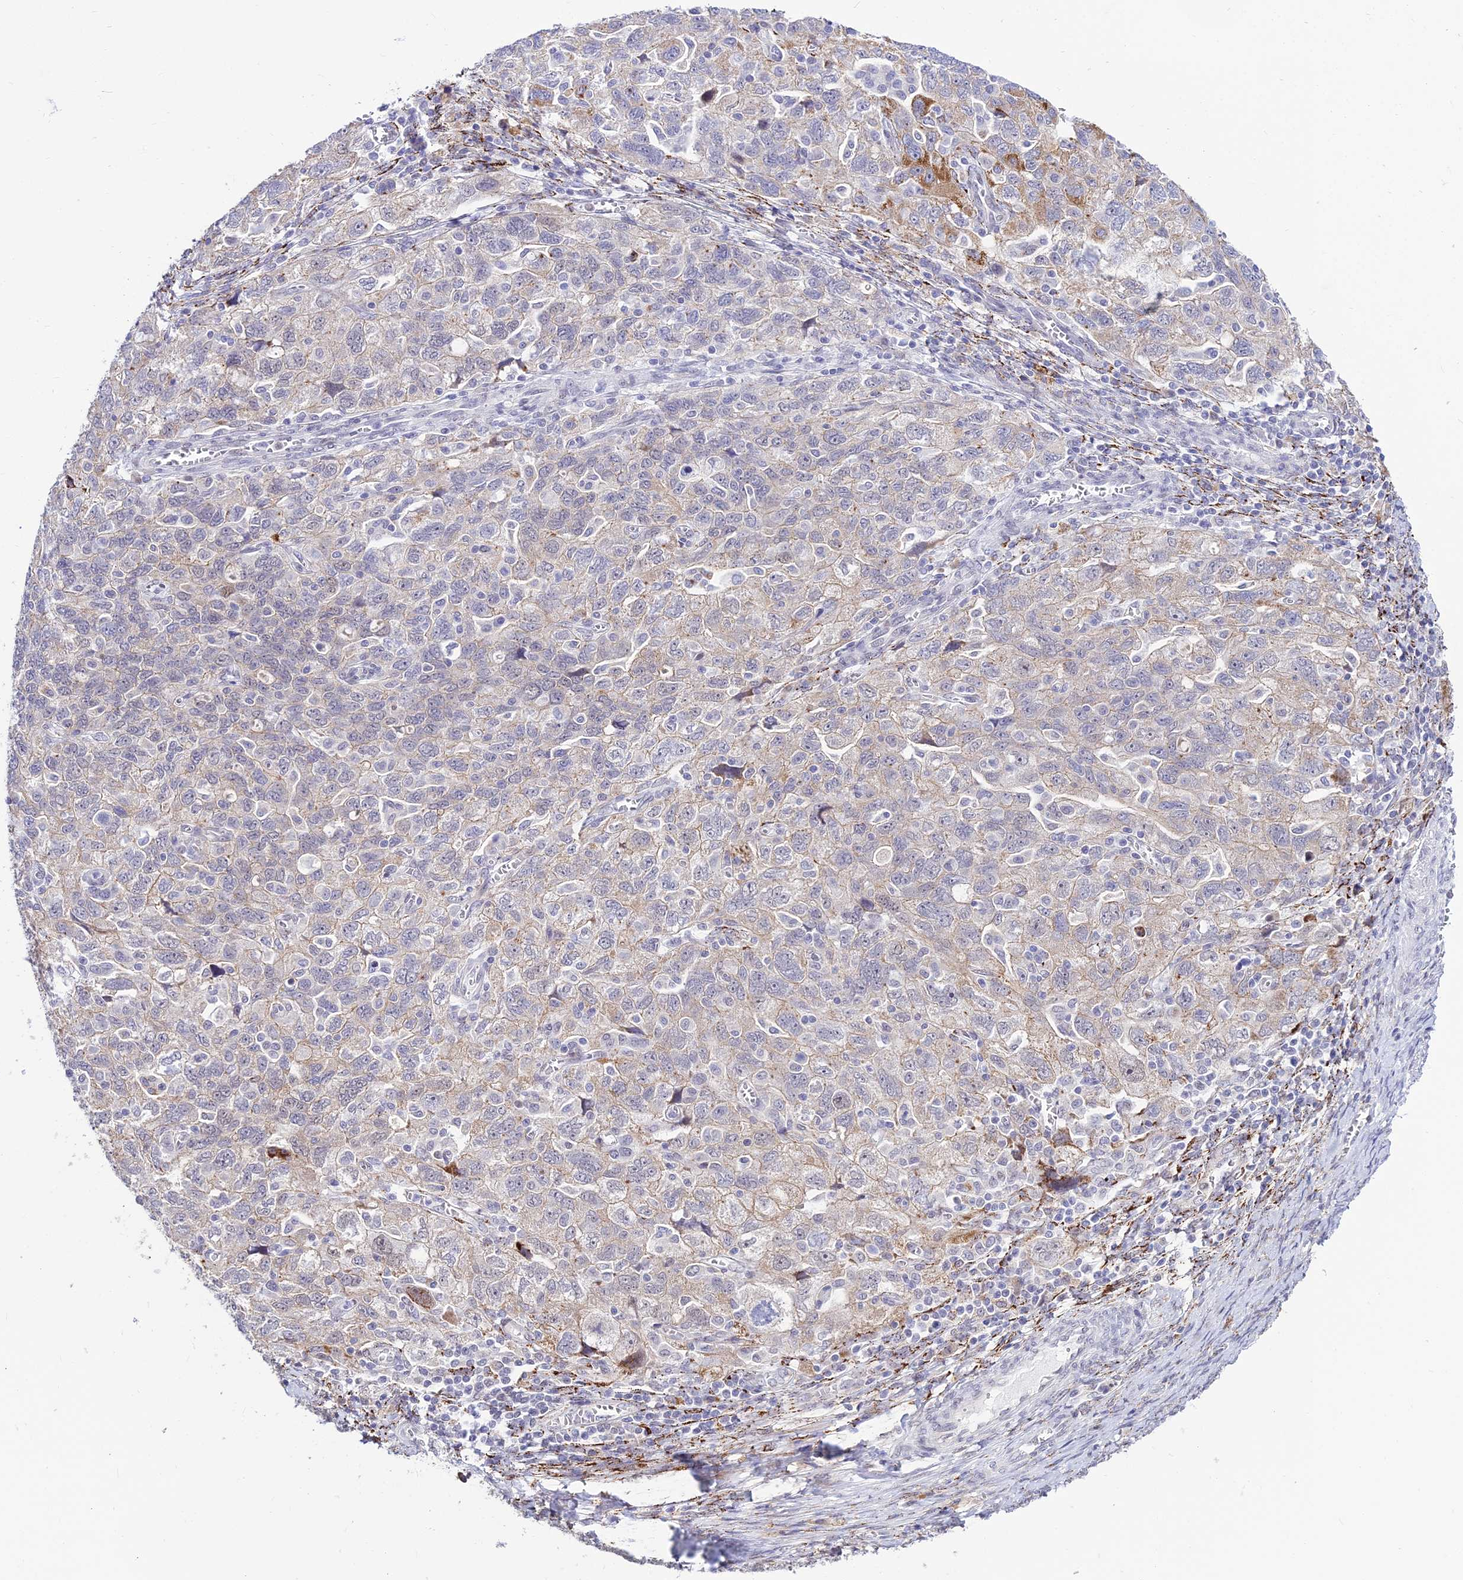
{"staining": {"intensity": "moderate", "quantity": "<25%", "location": "cytoplasmic/membranous"}, "tissue": "ovarian cancer", "cell_type": "Tumor cells", "image_type": "cancer", "snomed": [{"axis": "morphology", "description": "Carcinoma, NOS"}, {"axis": "morphology", "description": "Cystadenocarcinoma, serous, NOS"}, {"axis": "topography", "description": "Ovary"}], "caption": "Immunohistochemistry histopathology image of serous cystadenocarcinoma (ovarian) stained for a protein (brown), which shows low levels of moderate cytoplasmic/membranous positivity in about <25% of tumor cells.", "gene": "C6orf163", "patient": {"sex": "female", "age": 69}}